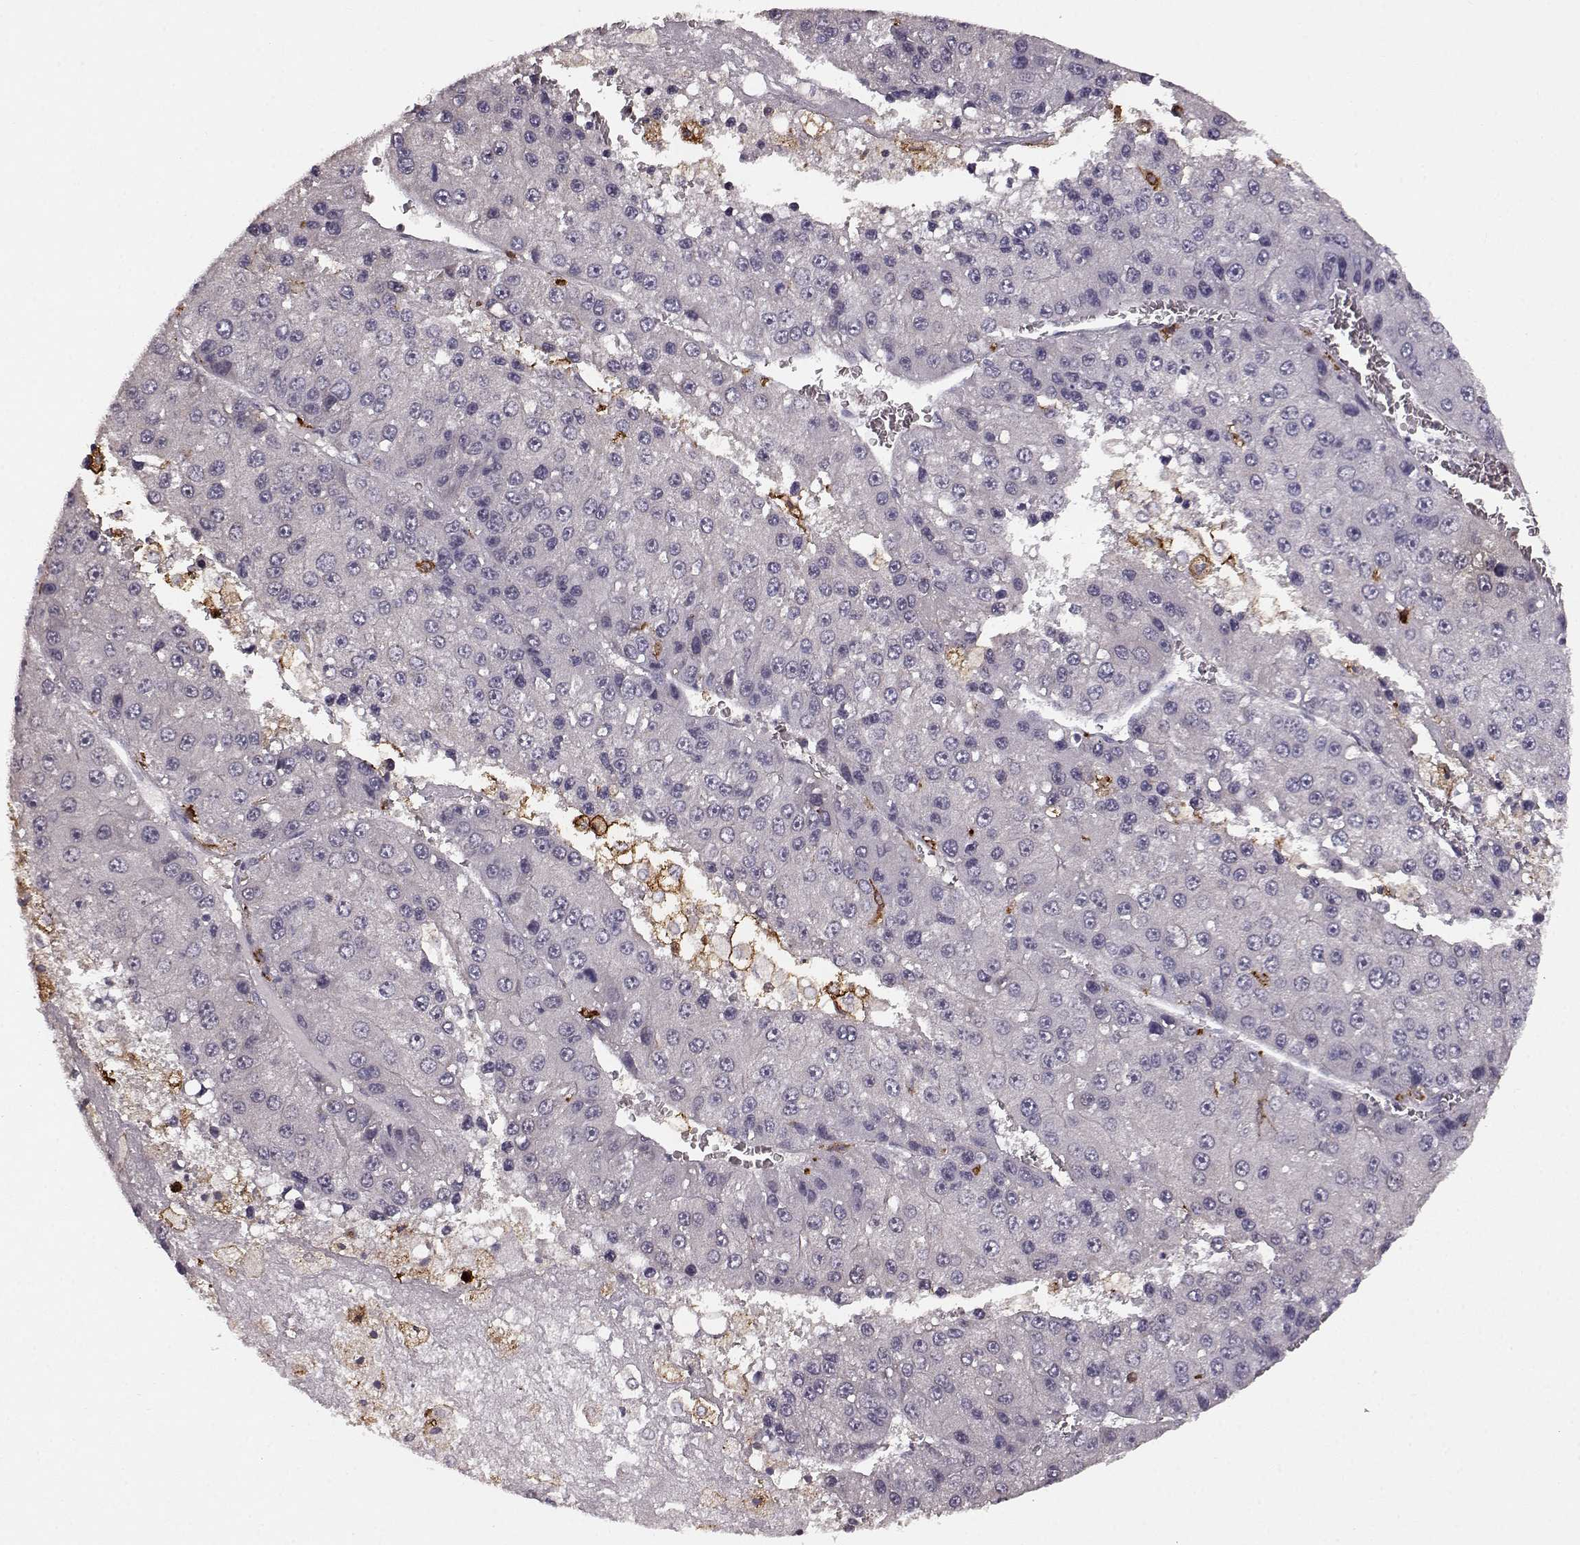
{"staining": {"intensity": "negative", "quantity": "none", "location": "none"}, "tissue": "liver cancer", "cell_type": "Tumor cells", "image_type": "cancer", "snomed": [{"axis": "morphology", "description": "Carcinoma, Hepatocellular, NOS"}, {"axis": "topography", "description": "Liver"}], "caption": "Immunohistochemistry histopathology image of liver hepatocellular carcinoma stained for a protein (brown), which reveals no expression in tumor cells. The staining was performed using DAB to visualize the protein expression in brown, while the nuclei were stained in blue with hematoxylin (Magnification: 20x).", "gene": "CCNF", "patient": {"sex": "female", "age": 73}}